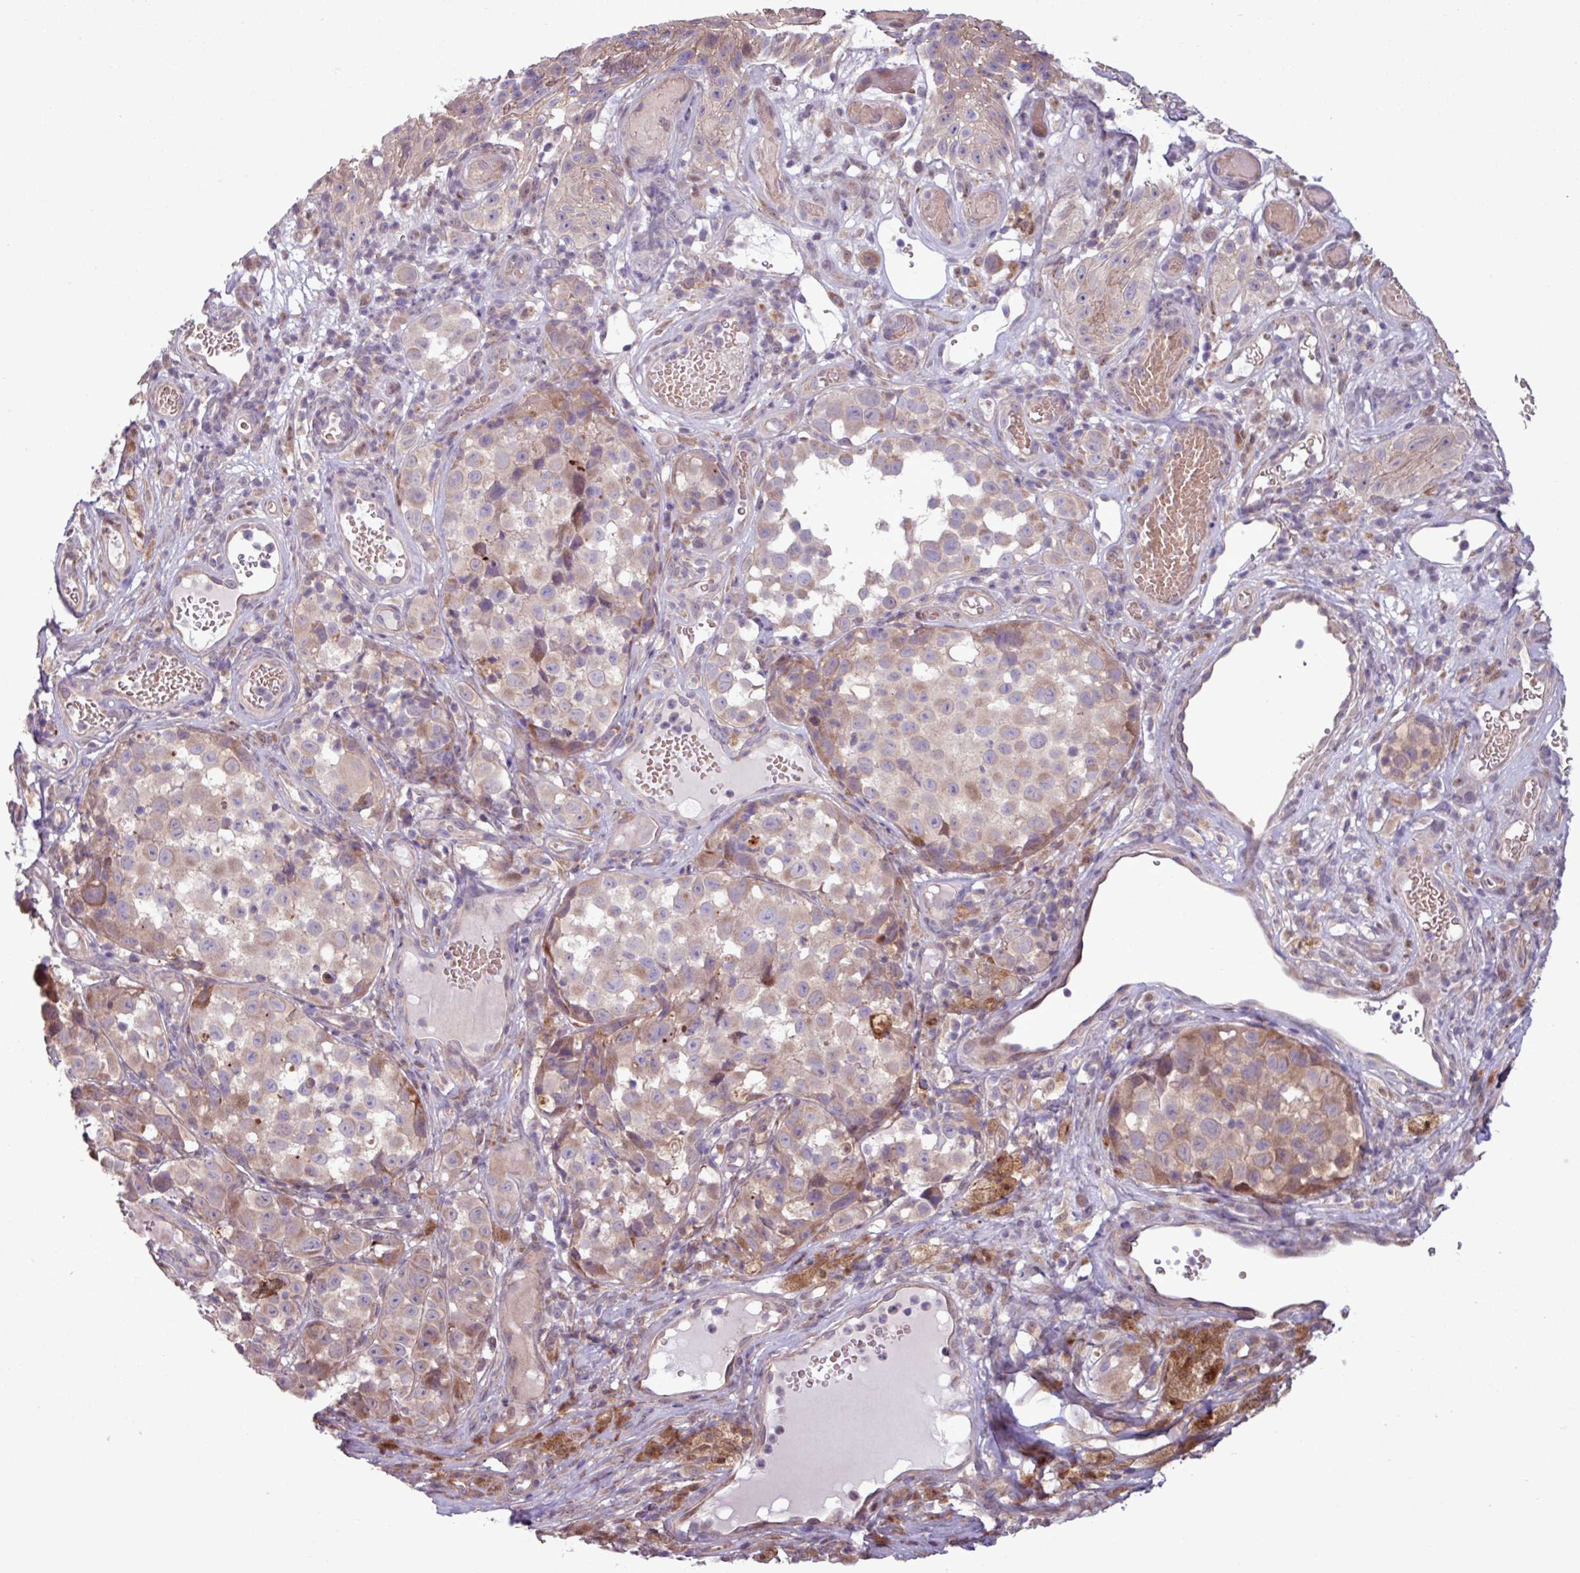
{"staining": {"intensity": "moderate", "quantity": "25%-75%", "location": "cytoplasmic/membranous"}, "tissue": "melanoma", "cell_type": "Tumor cells", "image_type": "cancer", "snomed": [{"axis": "morphology", "description": "Malignant melanoma, NOS"}, {"axis": "topography", "description": "Skin"}], "caption": "Tumor cells exhibit medium levels of moderate cytoplasmic/membranous staining in approximately 25%-75% of cells in human melanoma.", "gene": "PDPR", "patient": {"sex": "male", "age": 64}}